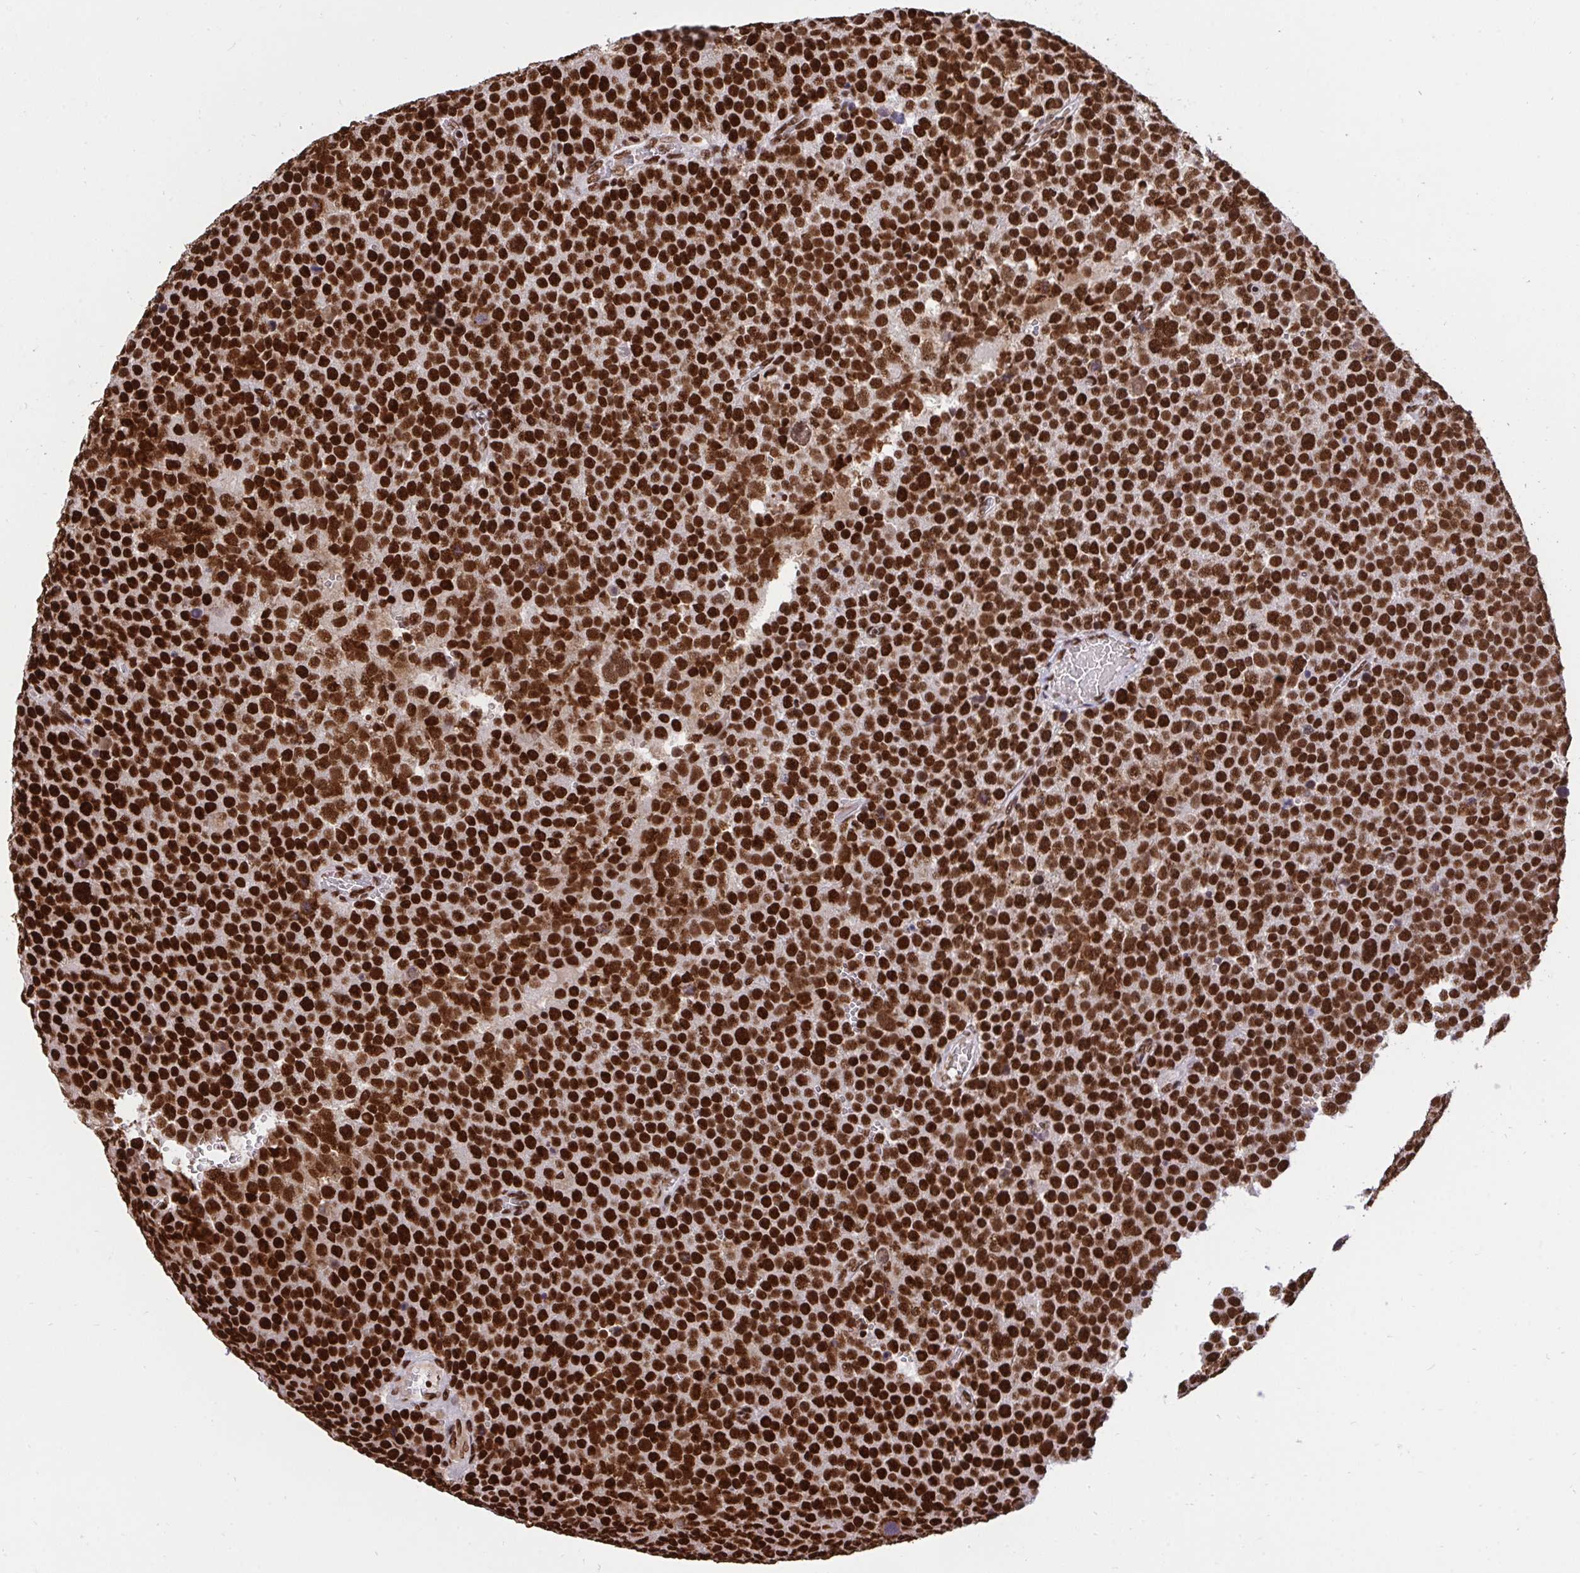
{"staining": {"intensity": "strong", "quantity": ">75%", "location": "nuclear"}, "tissue": "testis cancer", "cell_type": "Tumor cells", "image_type": "cancer", "snomed": [{"axis": "morphology", "description": "Seminoma, NOS"}, {"axis": "topography", "description": "Testis"}], "caption": "A brown stain labels strong nuclear staining of a protein in testis seminoma tumor cells.", "gene": "HNRNPL", "patient": {"sex": "male", "age": 71}}